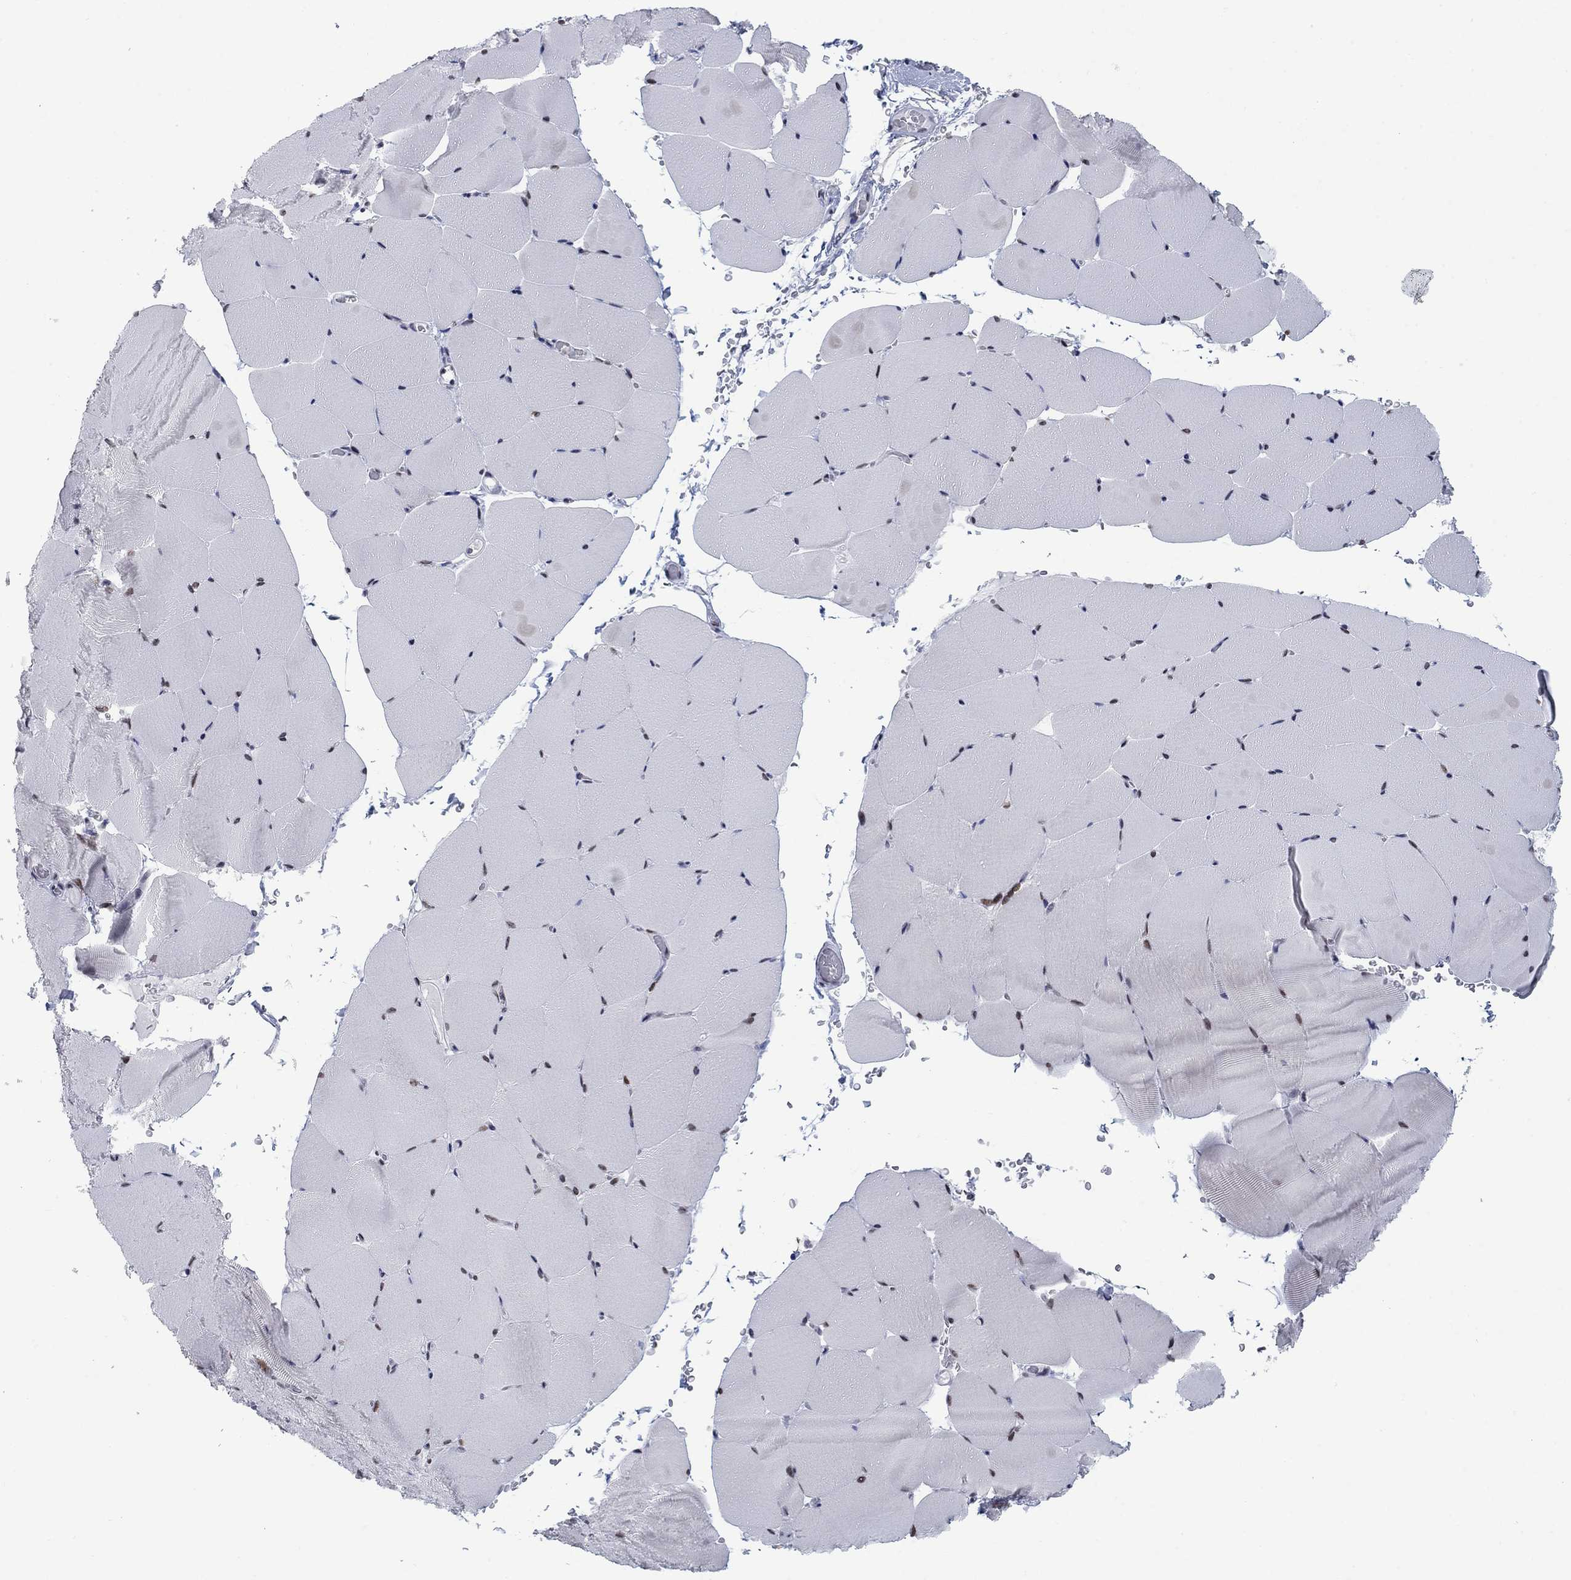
{"staining": {"intensity": "moderate", "quantity": "25%-75%", "location": "nuclear"}, "tissue": "skeletal muscle", "cell_type": "Myocytes", "image_type": "normal", "snomed": [{"axis": "morphology", "description": "Normal tissue, NOS"}, {"axis": "topography", "description": "Skeletal muscle"}], "caption": "A medium amount of moderate nuclear expression is identified in approximately 25%-75% of myocytes in unremarkable skeletal muscle. (Stains: DAB in brown, nuclei in blue, Microscopy: brightfield microscopy at high magnification).", "gene": "NPAS3", "patient": {"sex": "female", "age": 37}}